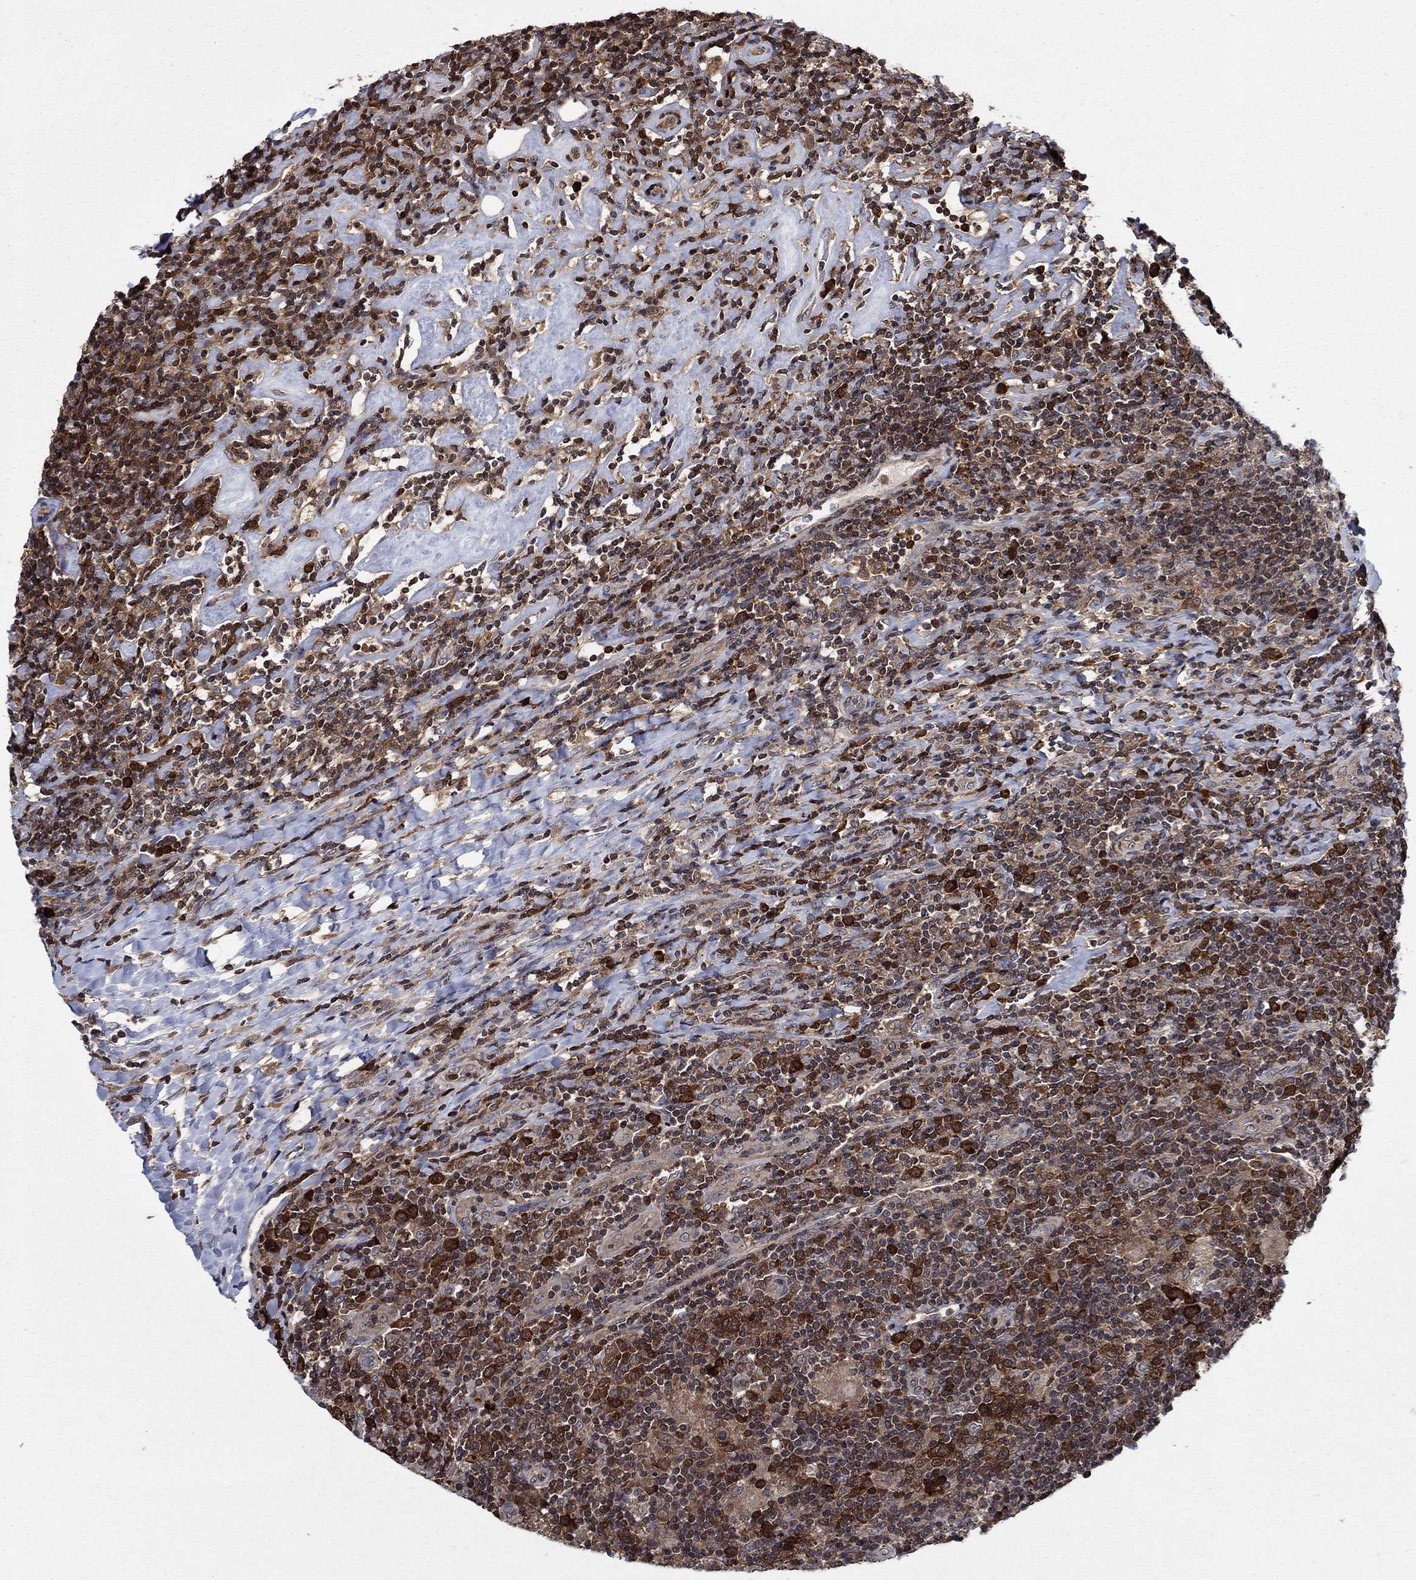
{"staining": {"intensity": "strong", "quantity": ">75%", "location": "cytoplasmic/membranous"}, "tissue": "lymphoma", "cell_type": "Tumor cells", "image_type": "cancer", "snomed": [{"axis": "morphology", "description": "Hodgkin's disease, NOS"}, {"axis": "topography", "description": "Lymph node"}], "caption": "IHC of lymphoma shows high levels of strong cytoplasmic/membranous expression in approximately >75% of tumor cells. The staining was performed using DAB (3,3'-diaminobenzidine) to visualize the protein expression in brown, while the nuclei were stained in blue with hematoxylin (Magnification: 20x).", "gene": "CACYBP", "patient": {"sex": "male", "age": 40}}